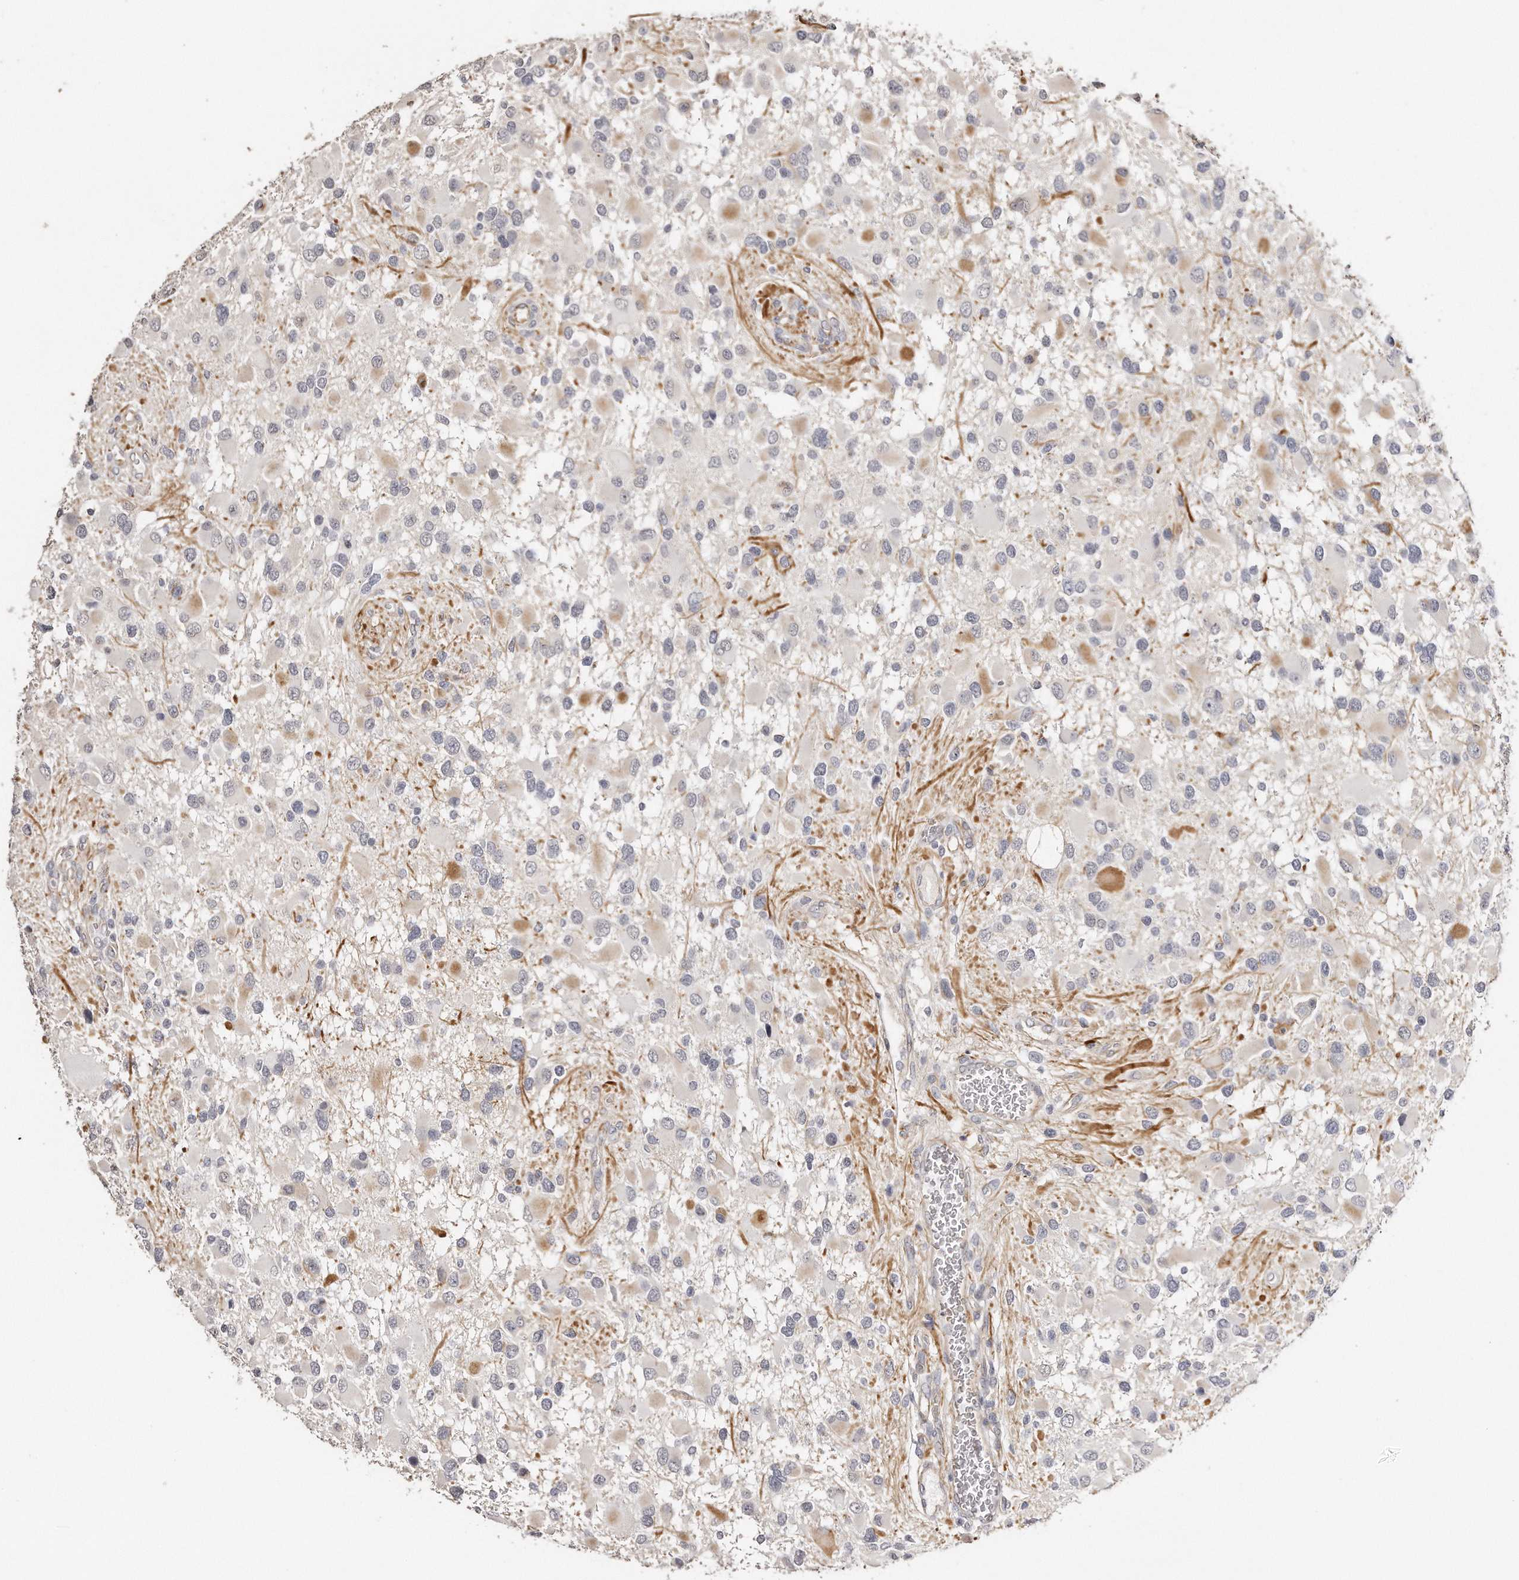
{"staining": {"intensity": "negative", "quantity": "none", "location": "none"}, "tissue": "glioma", "cell_type": "Tumor cells", "image_type": "cancer", "snomed": [{"axis": "morphology", "description": "Glioma, malignant, High grade"}, {"axis": "topography", "description": "Brain"}], "caption": "Immunohistochemistry (IHC) histopathology image of neoplastic tissue: malignant high-grade glioma stained with DAB (3,3'-diaminobenzidine) exhibits no significant protein expression in tumor cells.", "gene": "ZYG11A", "patient": {"sex": "male", "age": 53}}